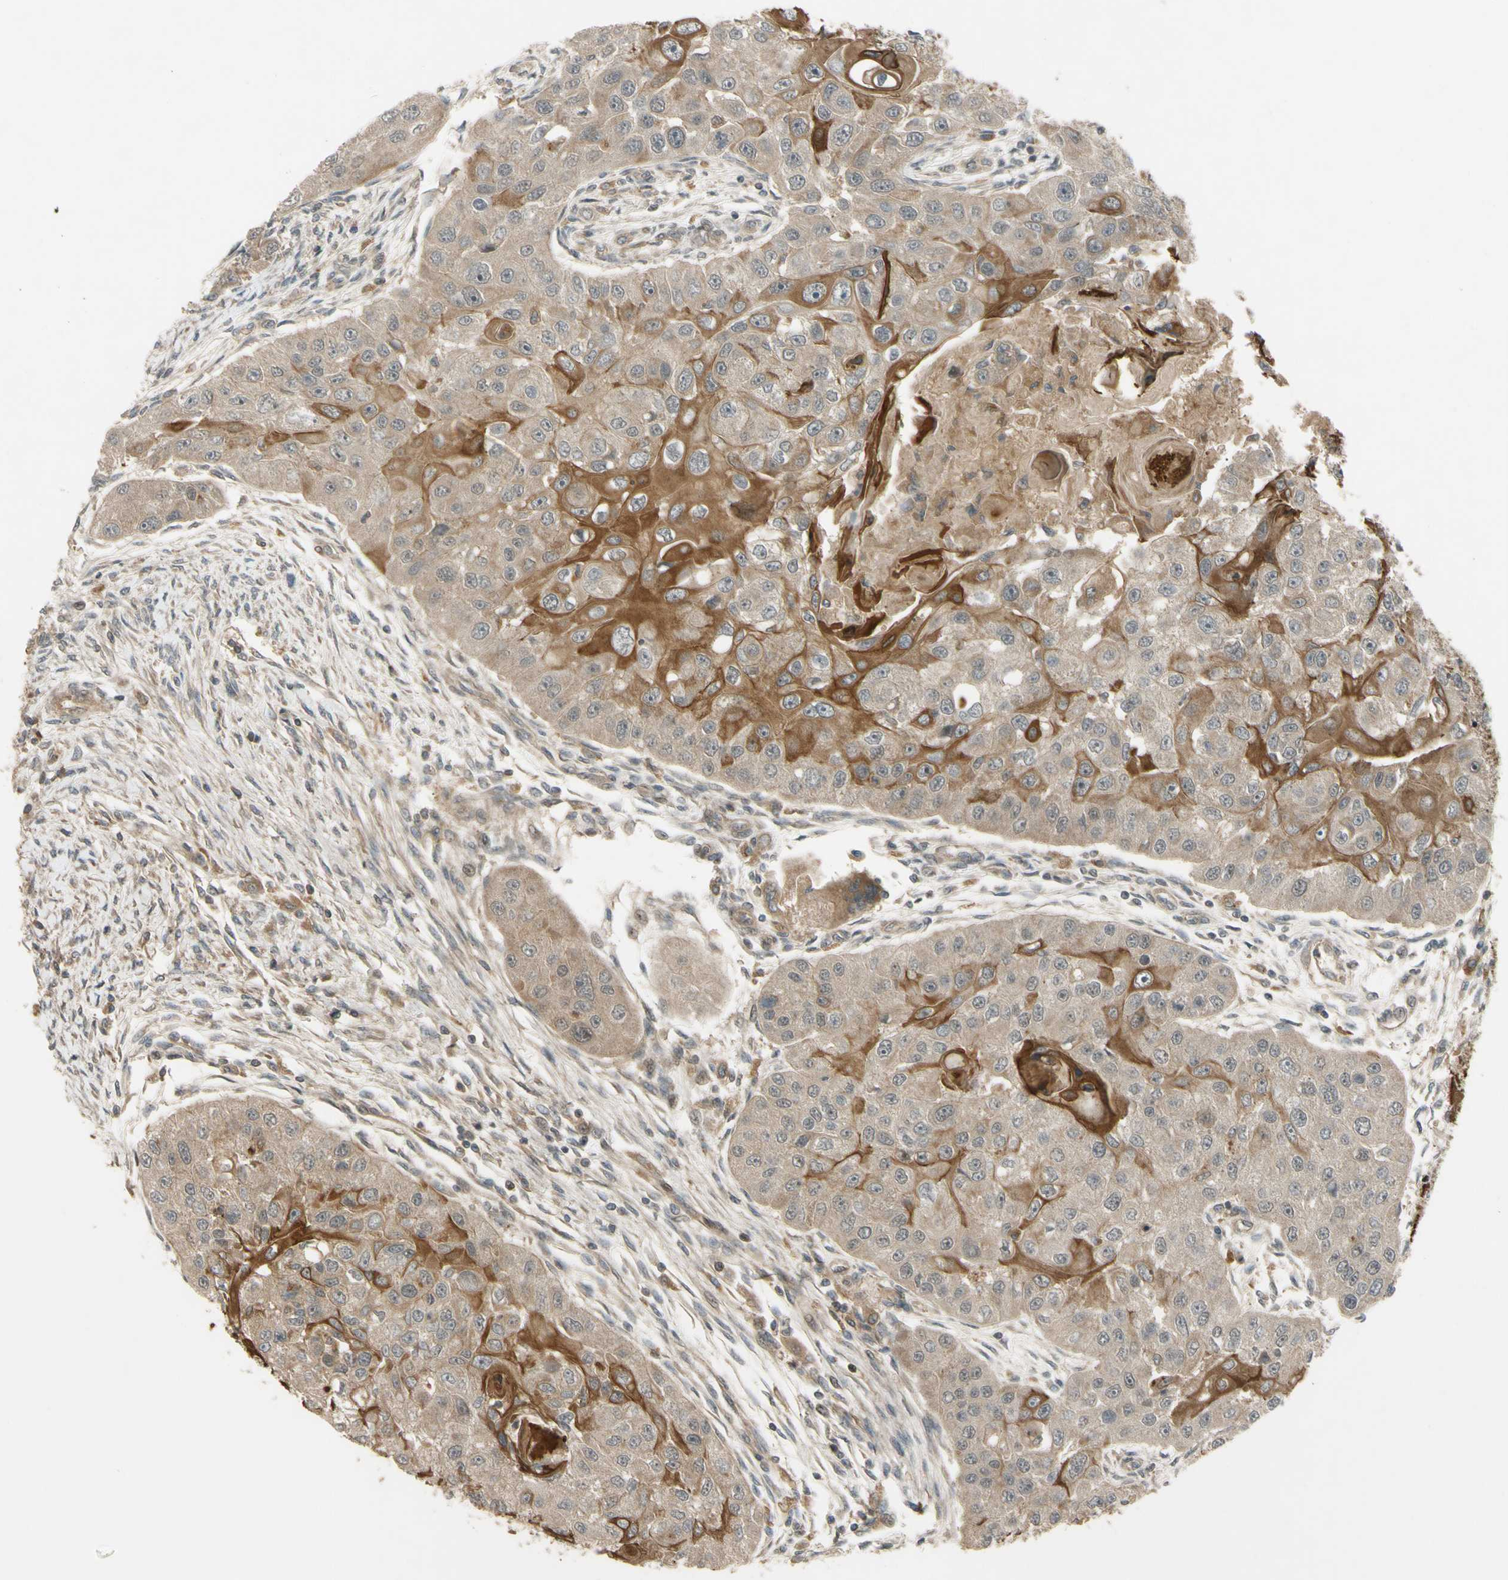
{"staining": {"intensity": "moderate", "quantity": ">75%", "location": "cytoplasmic/membranous"}, "tissue": "head and neck cancer", "cell_type": "Tumor cells", "image_type": "cancer", "snomed": [{"axis": "morphology", "description": "Normal tissue, NOS"}, {"axis": "morphology", "description": "Squamous cell carcinoma, NOS"}, {"axis": "topography", "description": "Skeletal muscle"}, {"axis": "topography", "description": "Head-Neck"}], "caption": "Human head and neck squamous cell carcinoma stained with a protein marker reveals moderate staining in tumor cells.", "gene": "FLII", "patient": {"sex": "male", "age": 51}}